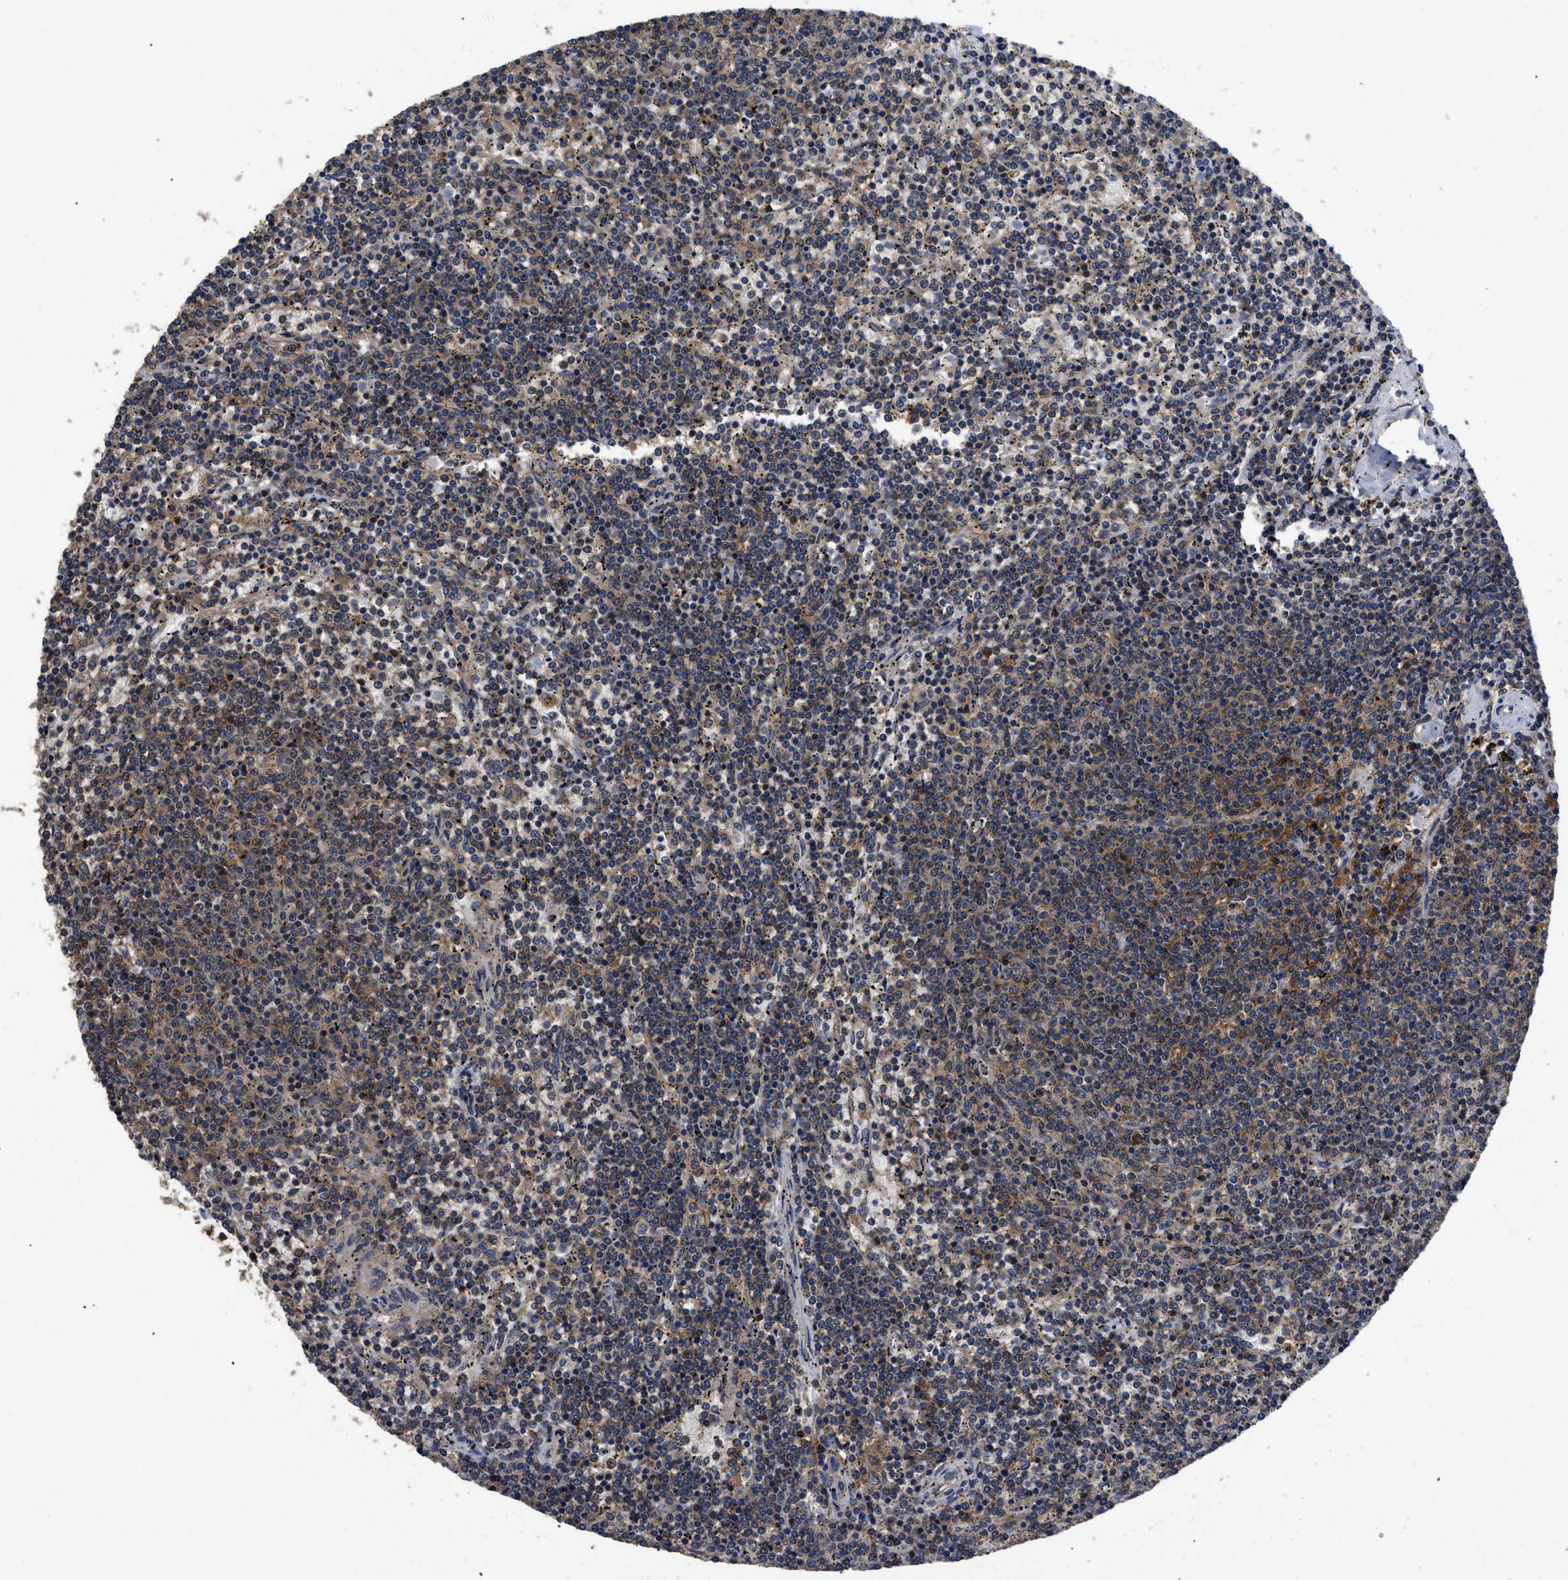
{"staining": {"intensity": "moderate", "quantity": "<25%", "location": "cytoplasmic/membranous"}, "tissue": "lymphoma", "cell_type": "Tumor cells", "image_type": "cancer", "snomed": [{"axis": "morphology", "description": "Malignant lymphoma, non-Hodgkin's type, Low grade"}, {"axis": "topography", "description": "Spleen"}], "caption": "This is a histology image of IHC staining of malignant lymphoma, non-Hodgkin's type (low-grade), which shows moderate positivity in the cytoplasmic/membranous of tumor cells.", "gene": "LRRC3", "patient": {"sex": "female", "age": 50}}